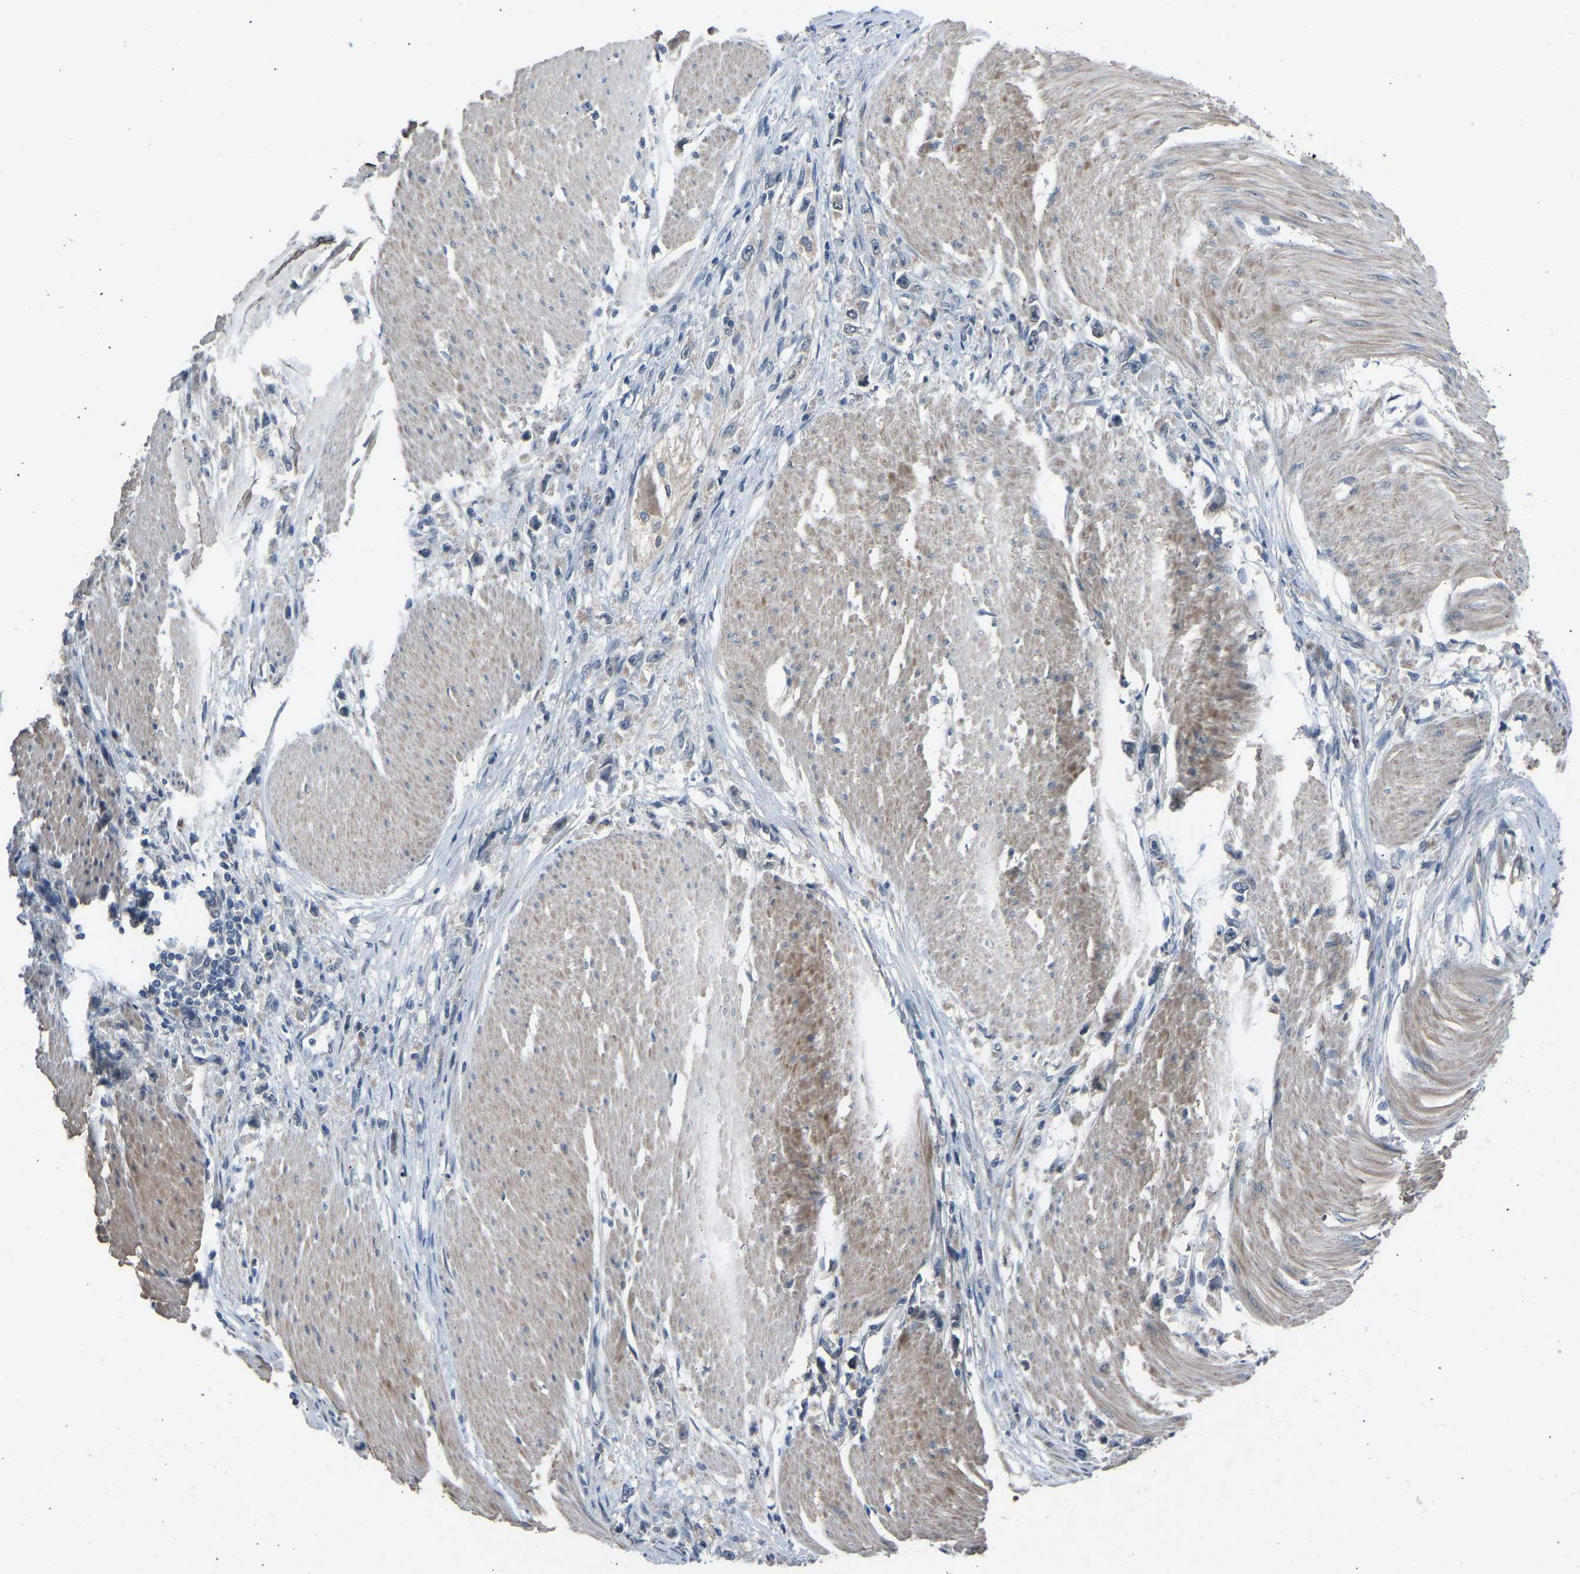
{"staining": {"intensity": "negative", "quantity": "none", "location": "none"}, "tissue": "stomach cancer", "cell_type": "Tumor cells", "image_type": "cancer", "snomed": [{"axis": "morphology", "description": "Adenocarcinoma, NOS"}, {"axis": "topography", "description": "Stomach"}], "caption": "A high-resolution photomicrograph shows IHC staining of stomach cancer, which displays no significant expression in tumor cells. (DAB (3,3'-diaminobenzidine) immunohistochemistry (IHC) with hematoxylin counter stain).", "gene": "CDK2AP1", "patient": {"sex": "female", "age": 59}}